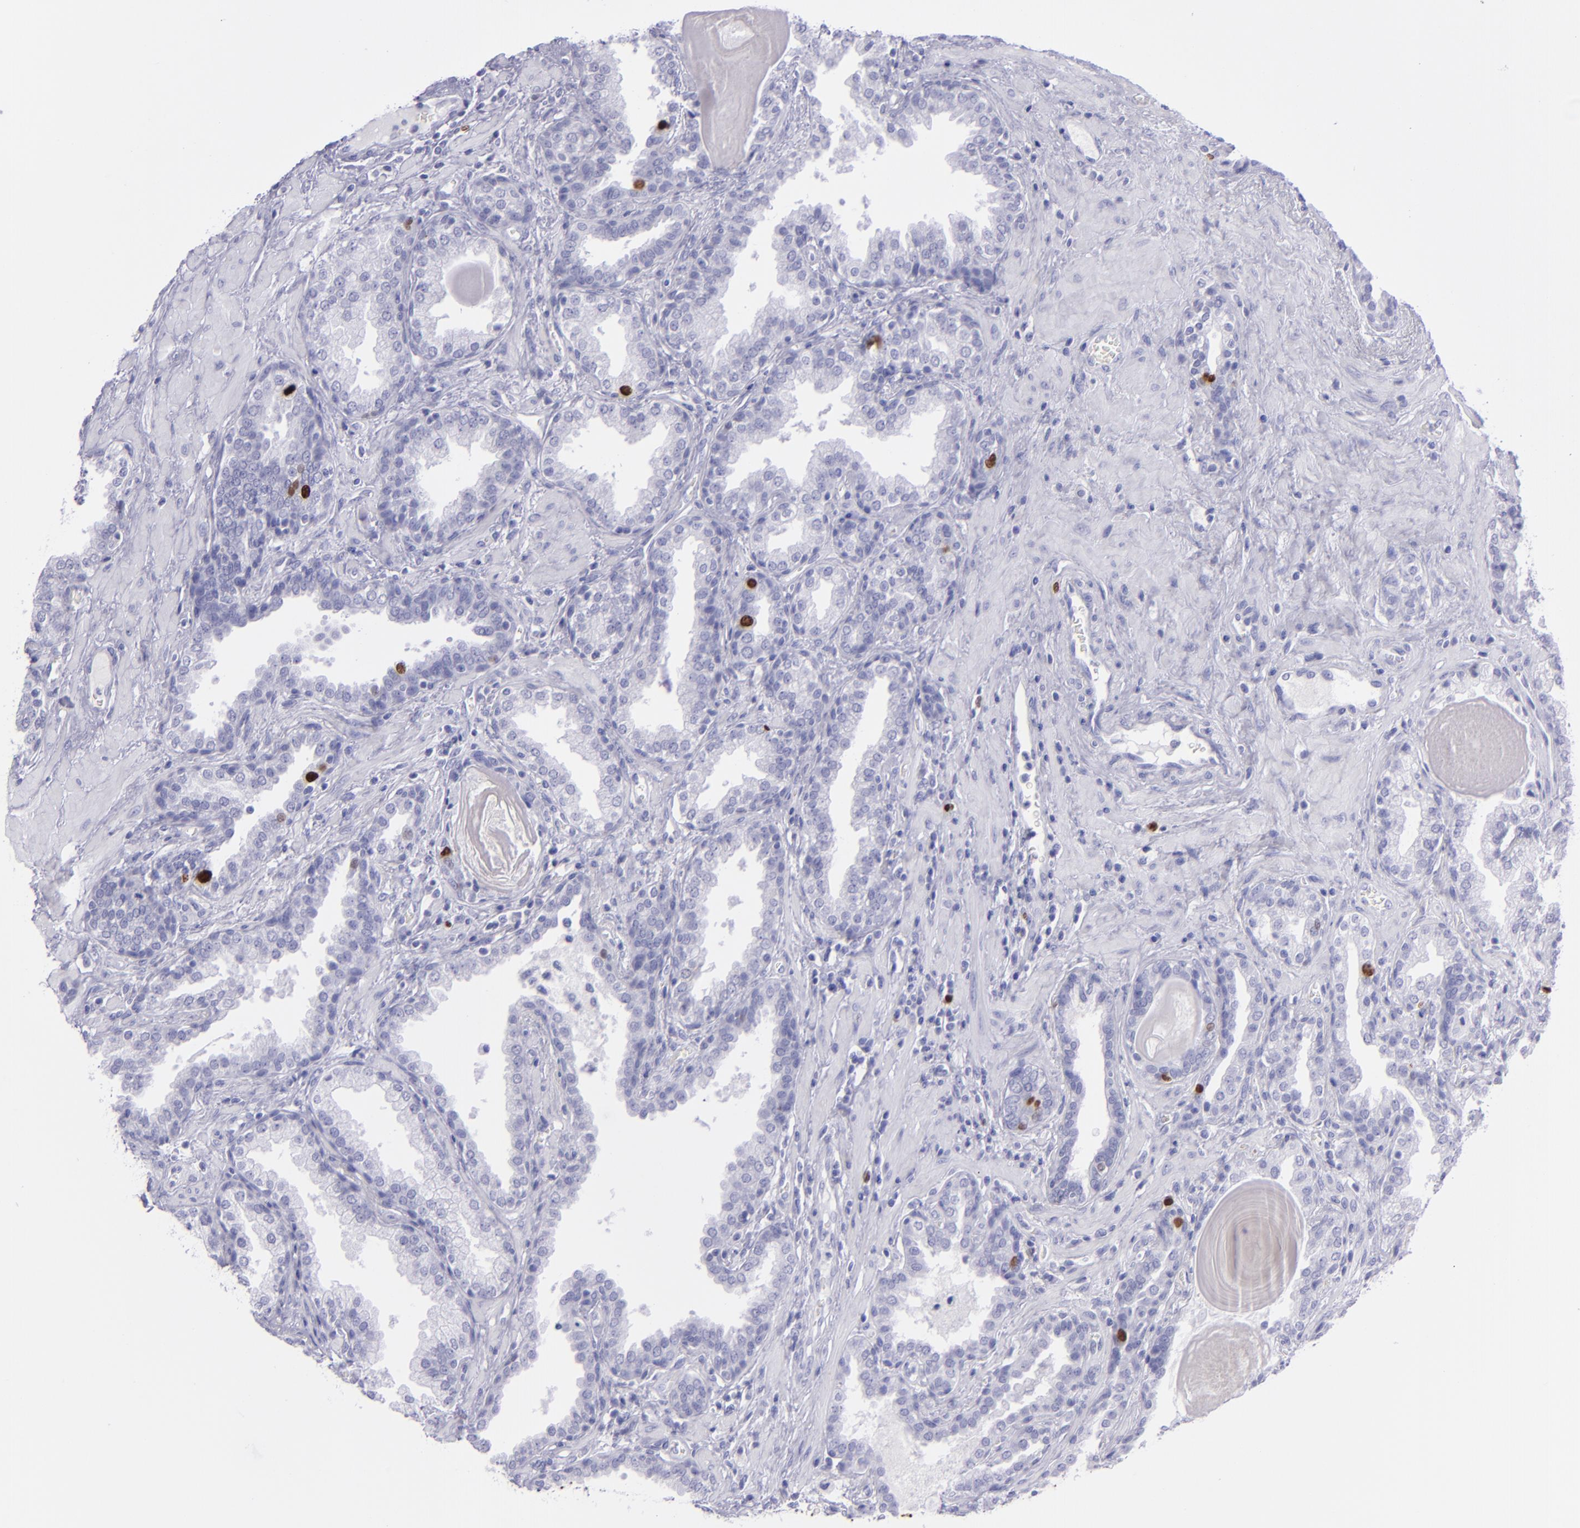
{"staining": {"intensity": "strong", "quantity": "<25%", "location": "nuclear"}, "tissue": "prostate", "cell_type": "Glandular cells", "image_type": "normal", "snomed": [{"axis": "morphology", "description": "Normal tissue, NOS"}, {"axis": "topography", "description": "Prostate"}], "caption": "Protein staining of unremarkable prostate shows strong nuclear staining in approximately <25% of glandular cells. The protein is shown in brown color, while the nuclei are stained blue.", "gene": "TOP2A", "patient": {"sex": "male", "age": 51}}